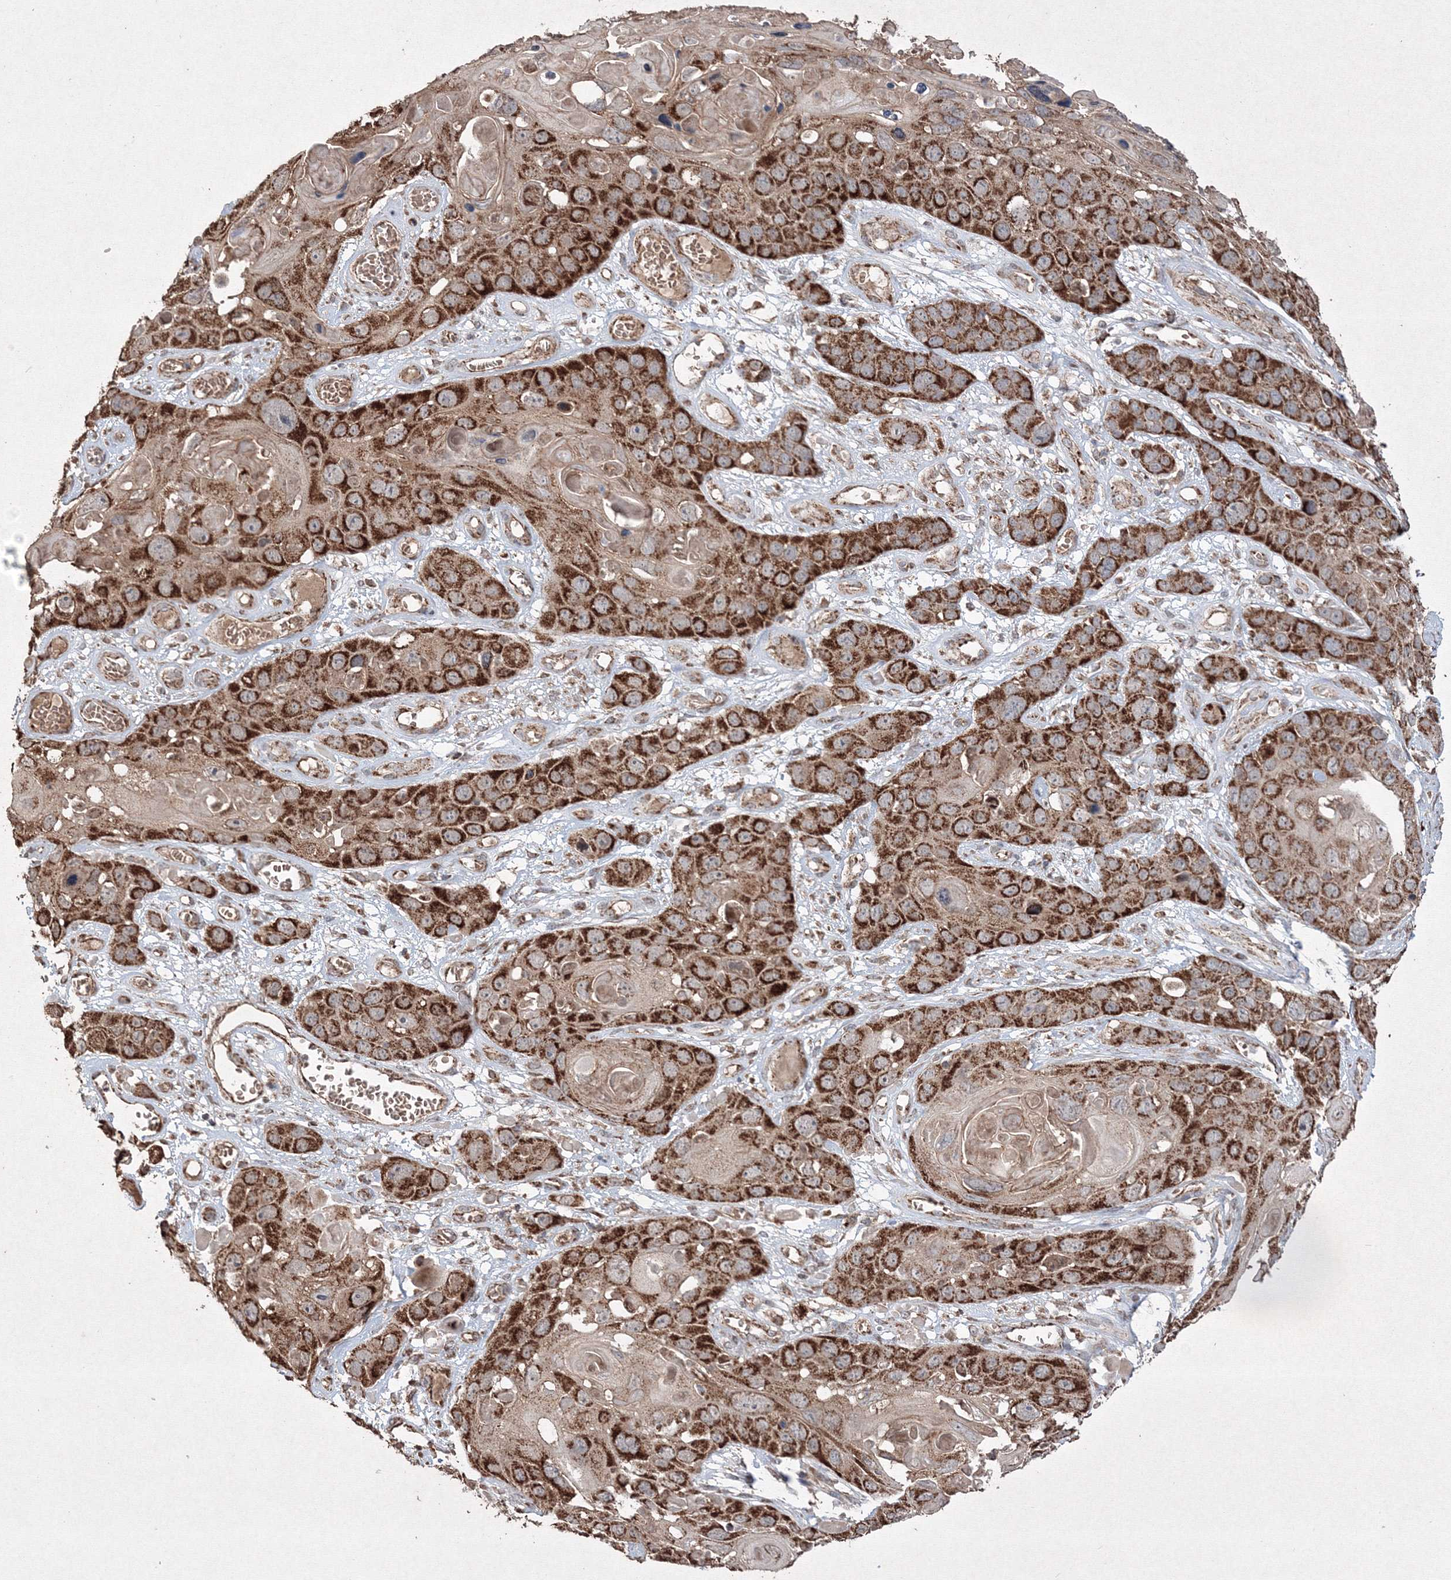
{"staining": {"intensity": "strong", "quantity": ">75%", "location": "cytoplasmic/membranous"}, "tissue": "skin cancer", "cell_type": "Tumor cells", "image_type": "cancer", "snomed": [{"axis": "morphology", "description": "Squamous cell carcinoma, NOS"}, {"axis": "topography", "description": "Skin"}], "caption": "Immunohistochemistry (DAB) staining of skin squamous cell carcinoma shows strong cytoplasmic/membranous protein staining in approximately >75% of tumor cells.", "gene": "GRSF1", "patient": {"sex": "male", "age": 55}}